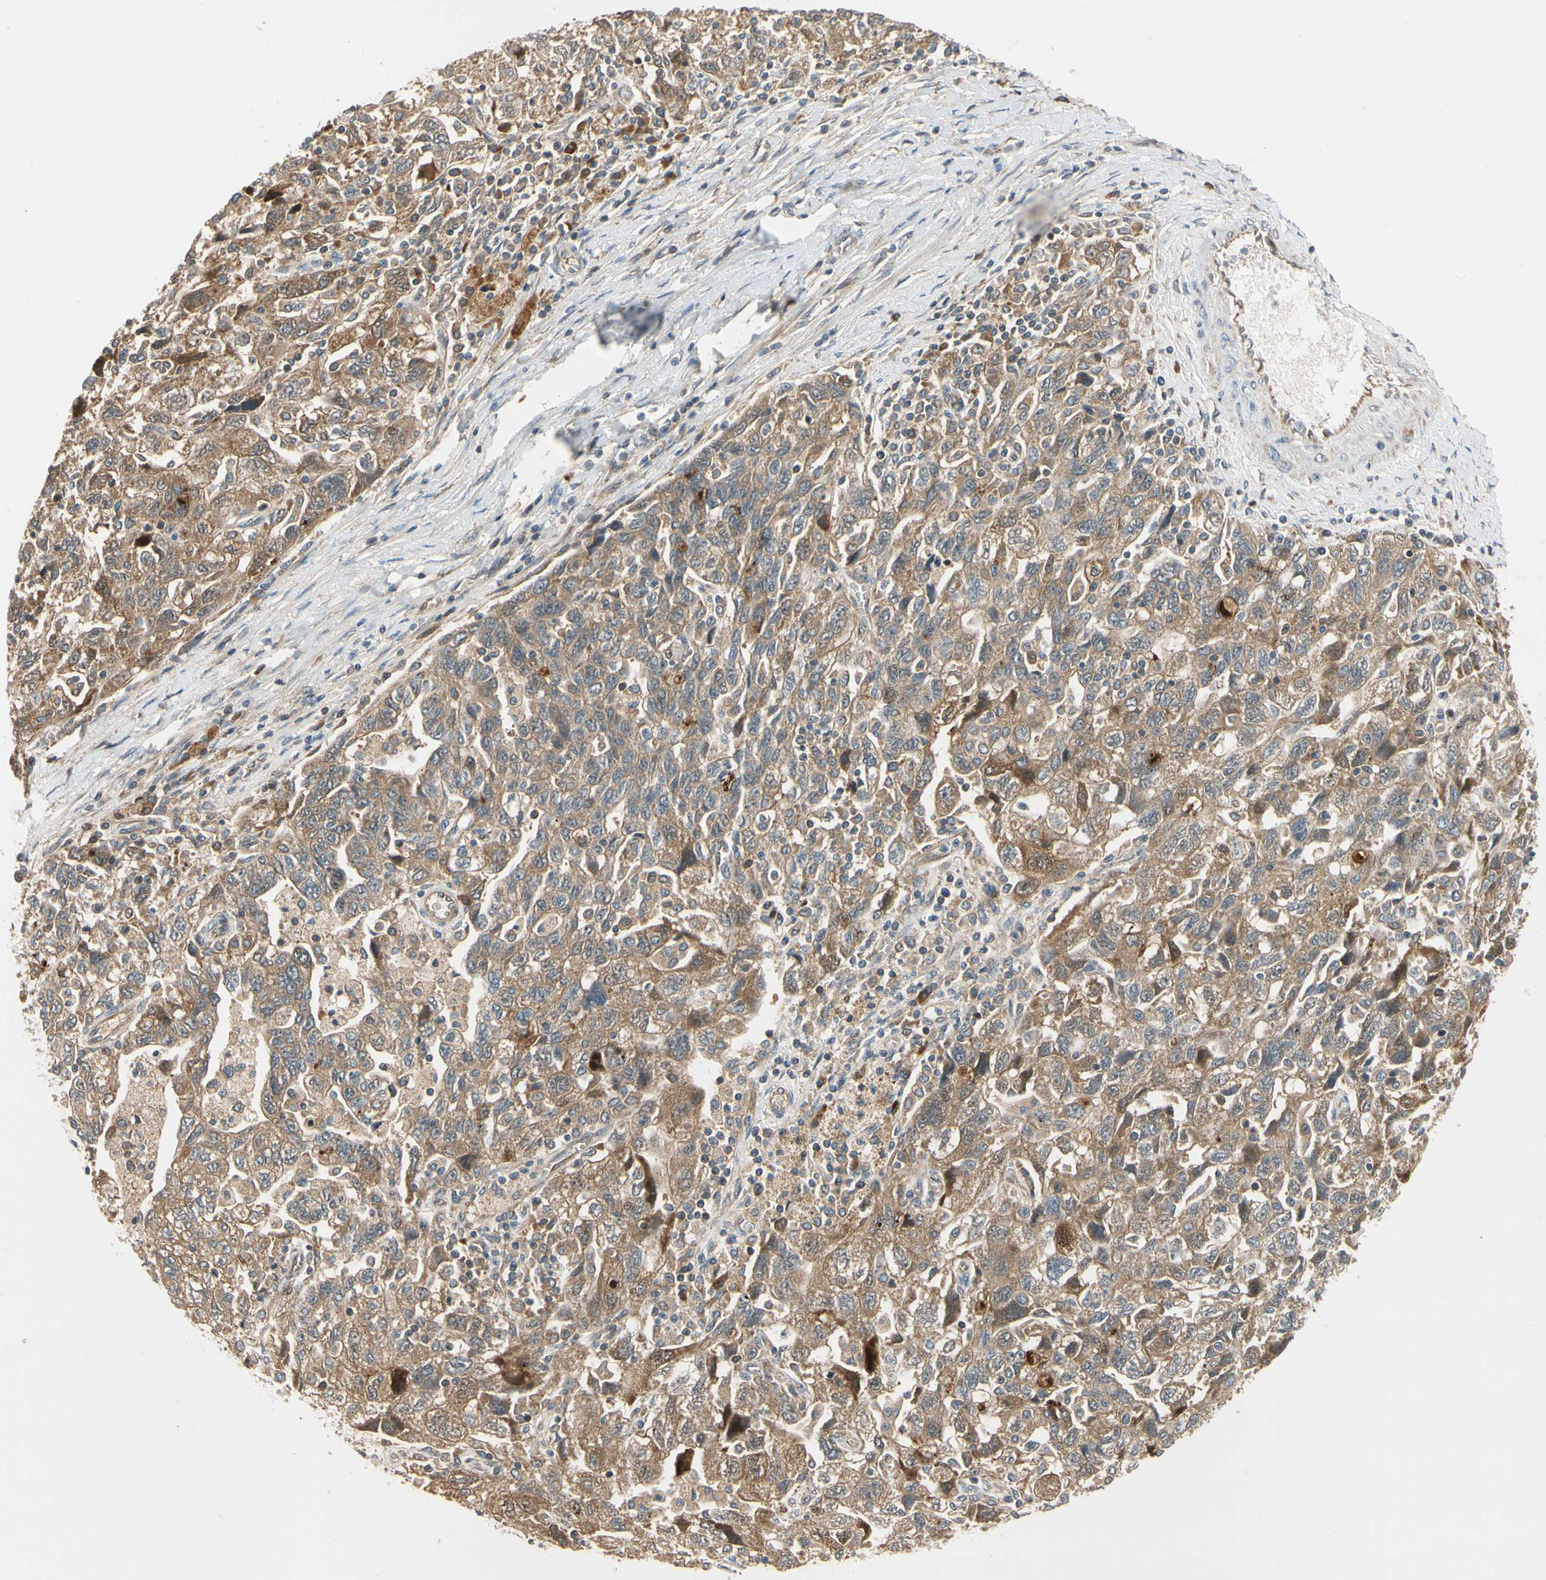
{"staining": {"intensity": "moderate", "quantity": ">75%", "location": "cytoplasmic/membranous"}, "tissue": "ovarian cancer", "cell_type": "Tumor cells", "image_type": "cancer", "snomed": [{"axis": "morphology", "description": "Carcinoma, NOS"}, {"axis": "morphology", "description": "Cystadenocarcinoma, serous, NOS"}, {"axis": "topography", "description": "Ovary"}], "caption": "Immunohistochemistry image of human ovarian cancer stained for a protein (brown), which shows medium levels of moderate cytoplasmic/membranous positivity in about >75% of tumor cells.", "gene": "TDRP", "patient": {"sex": "female", "age": 69}}